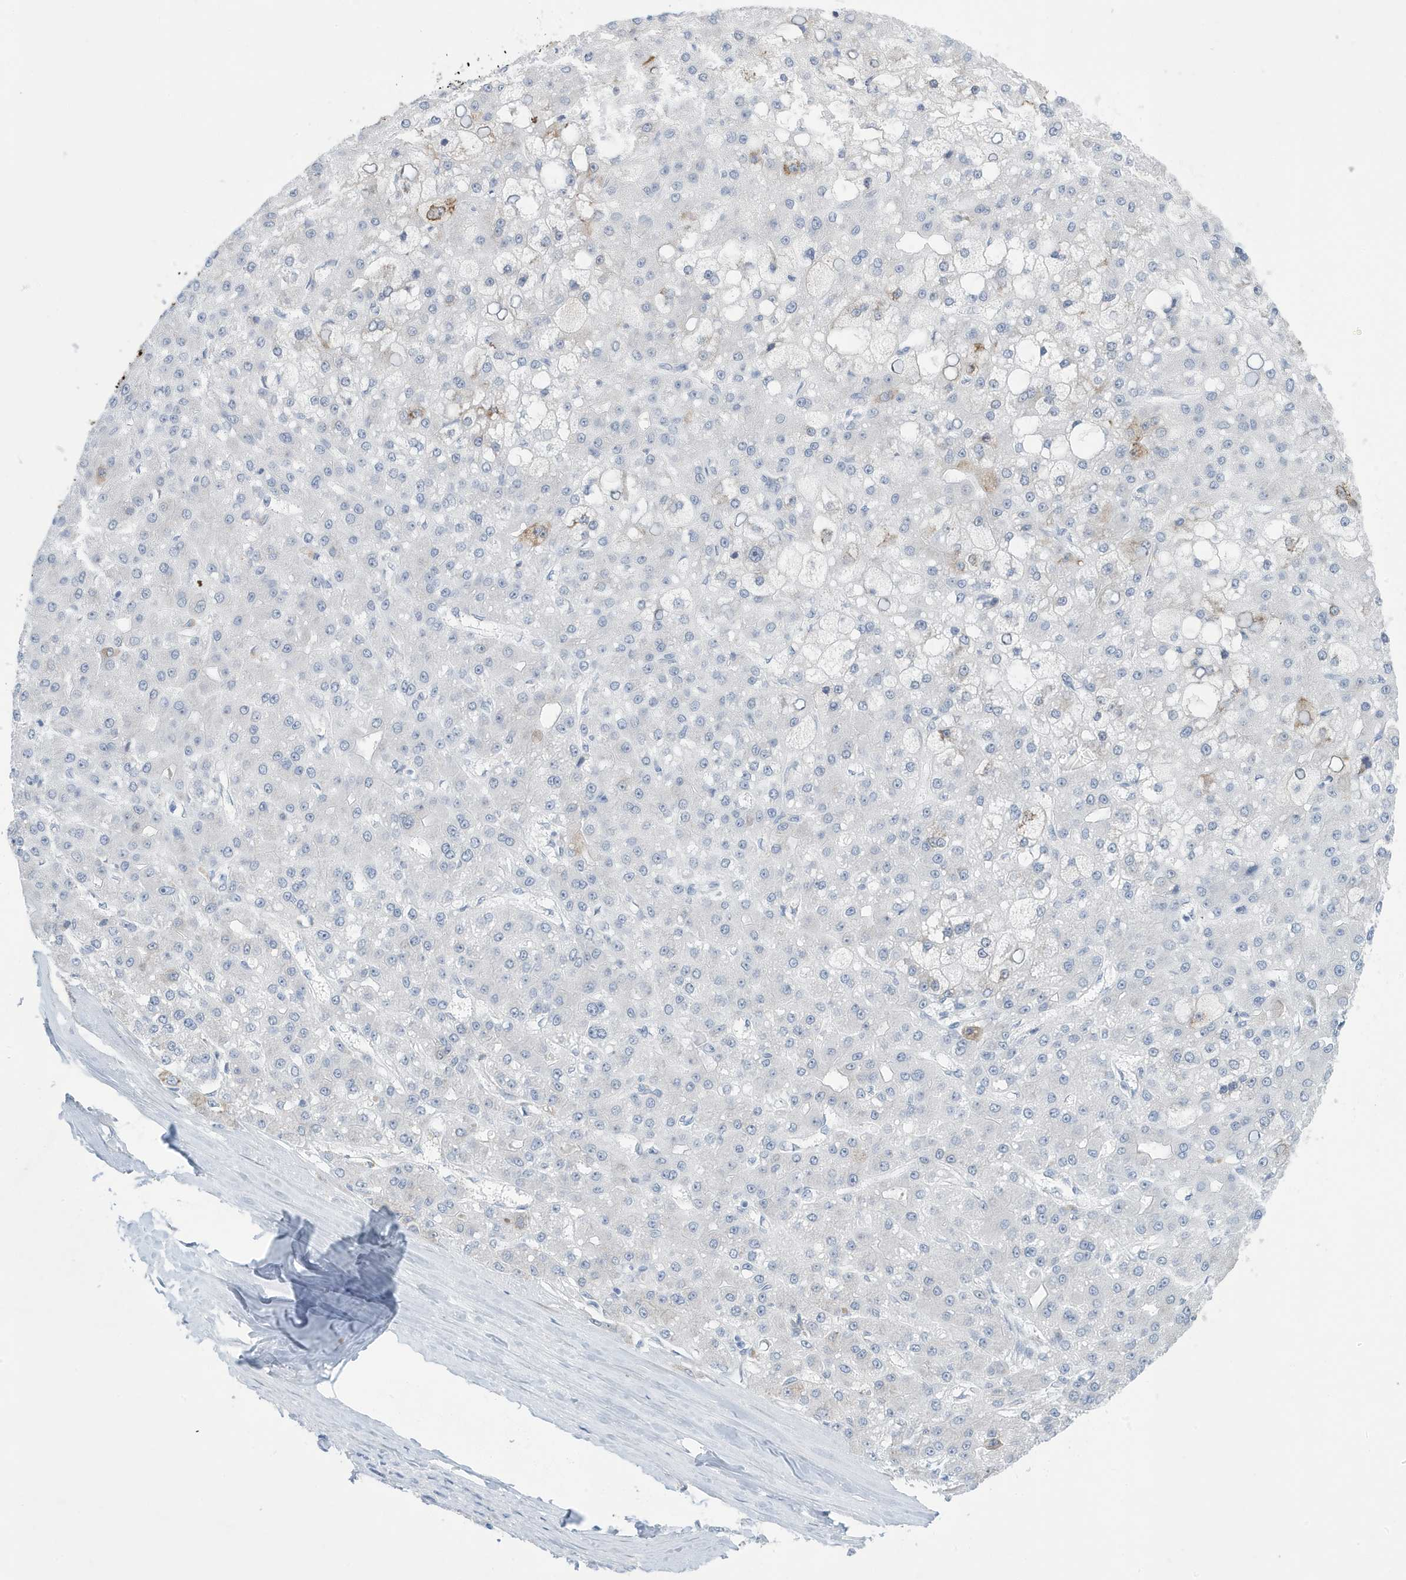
{"staining": {"intensity": "negative", "quantity": "none", "location": "none"}, "tissue": "liver cancer", "cell_type": "Tumor cells", "image_type": "cancer", "snomed": [{"axis": "morphology", "description": "Carcinoma, Hepatocellular, NOS"}, {"axis": "topography", "description": "Liver"}], "caption": "Immunohistochemical staining of human hepatocellular carcinoma (liver) reveals no significant positivity in tumor cells. (DAB immunohistochemistry, high magnification).", "gene": "SEMA3F", "patient": {"sex": "male", "age": 67}}